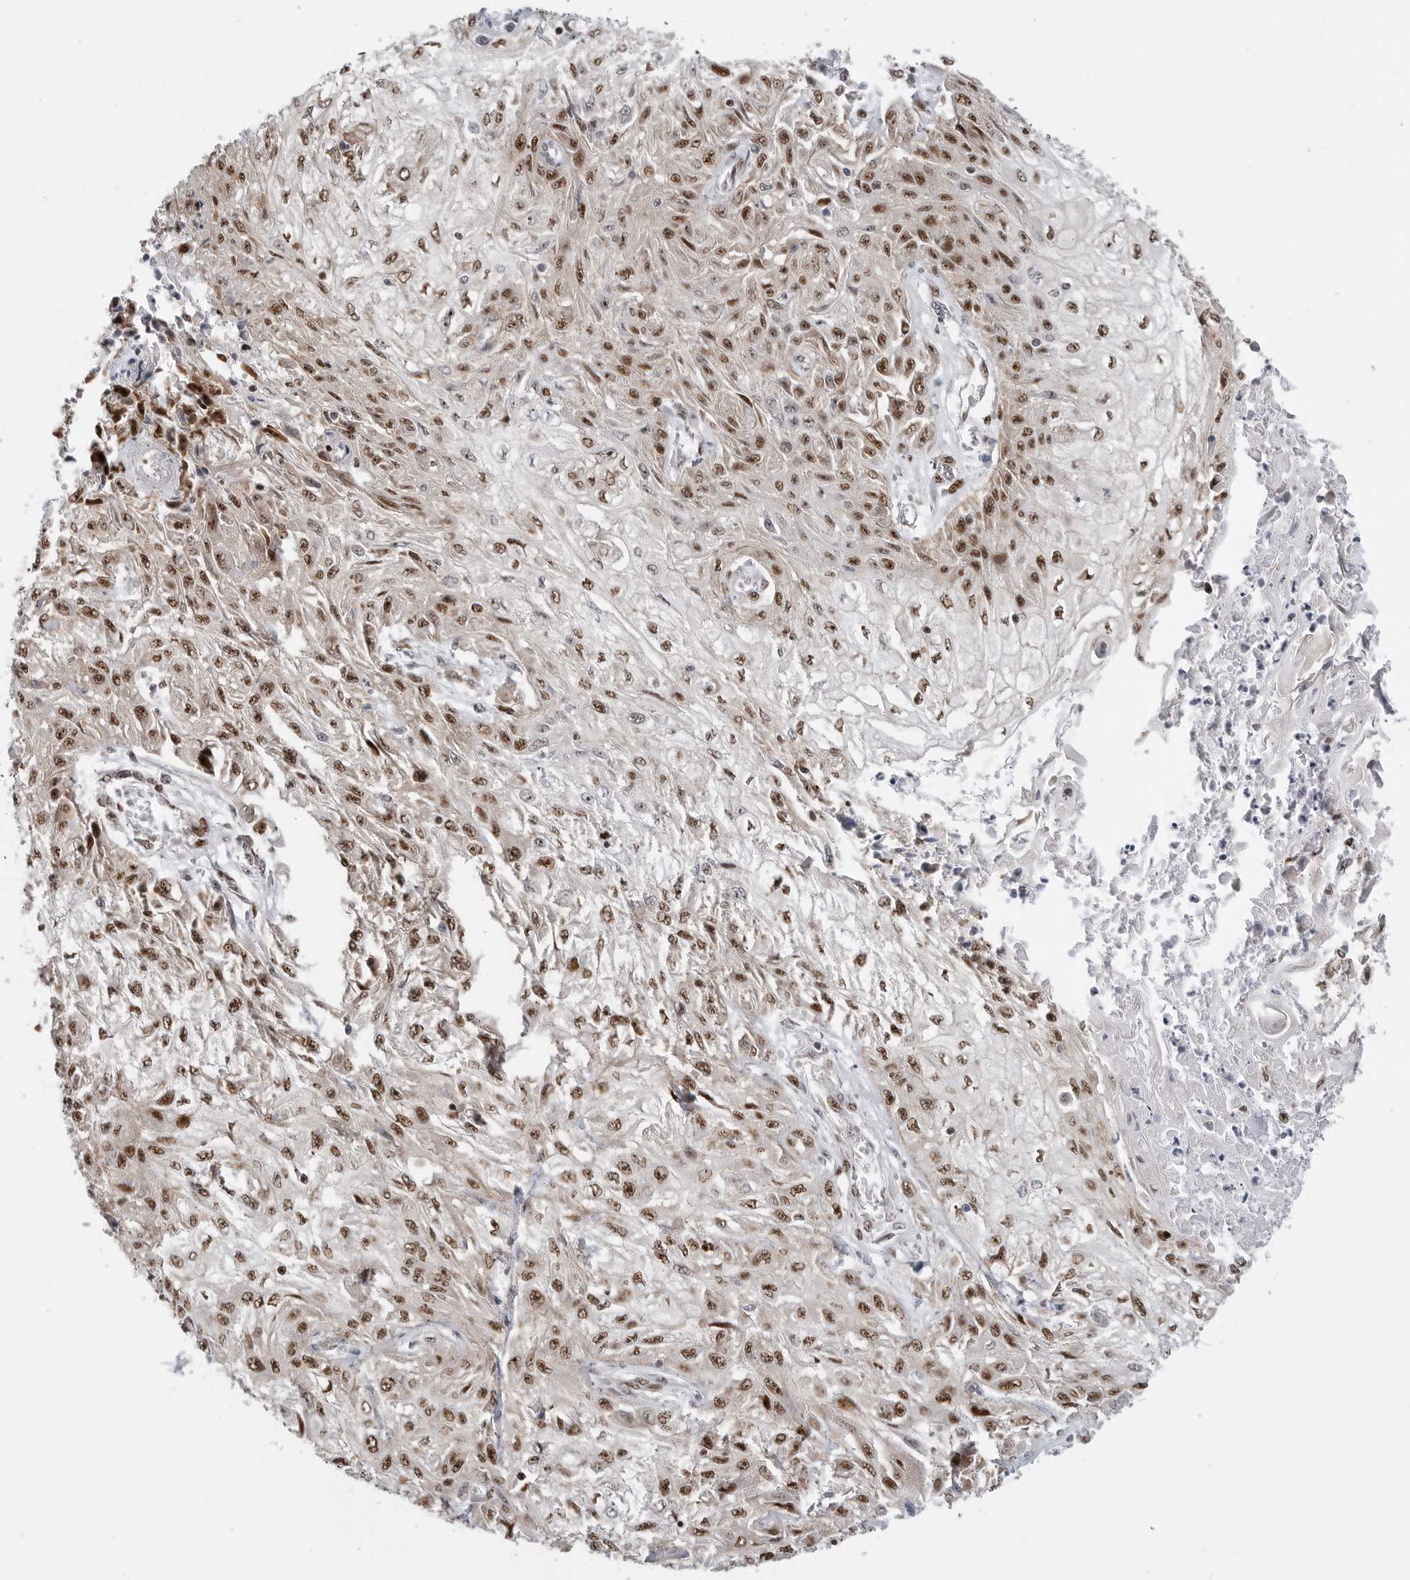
{"staining": {"intensity": "strong", "quantity": "25%-75%", "location": "nuclear"}, "tissue": "skin cancer", "cell_type": "Tumor cells", "image_type": "cancer", "snomed": [{"axis": "morphology", "description": "Squamous cell carcinoma, NOS"}, {"axis": "morphology", "description": "Squamous cell carcinoma, metastatic, NOS"}, {"axis": "topography", "description": "Skin"}, {"axis": "topography", "description": "Lymph node"}], "caption": "Skin cancer stained with a protein marker demonstrates strong staining in tumor cells.", "gene": "GPATCH2", "patient": {"sex": "male", "age": 75}}